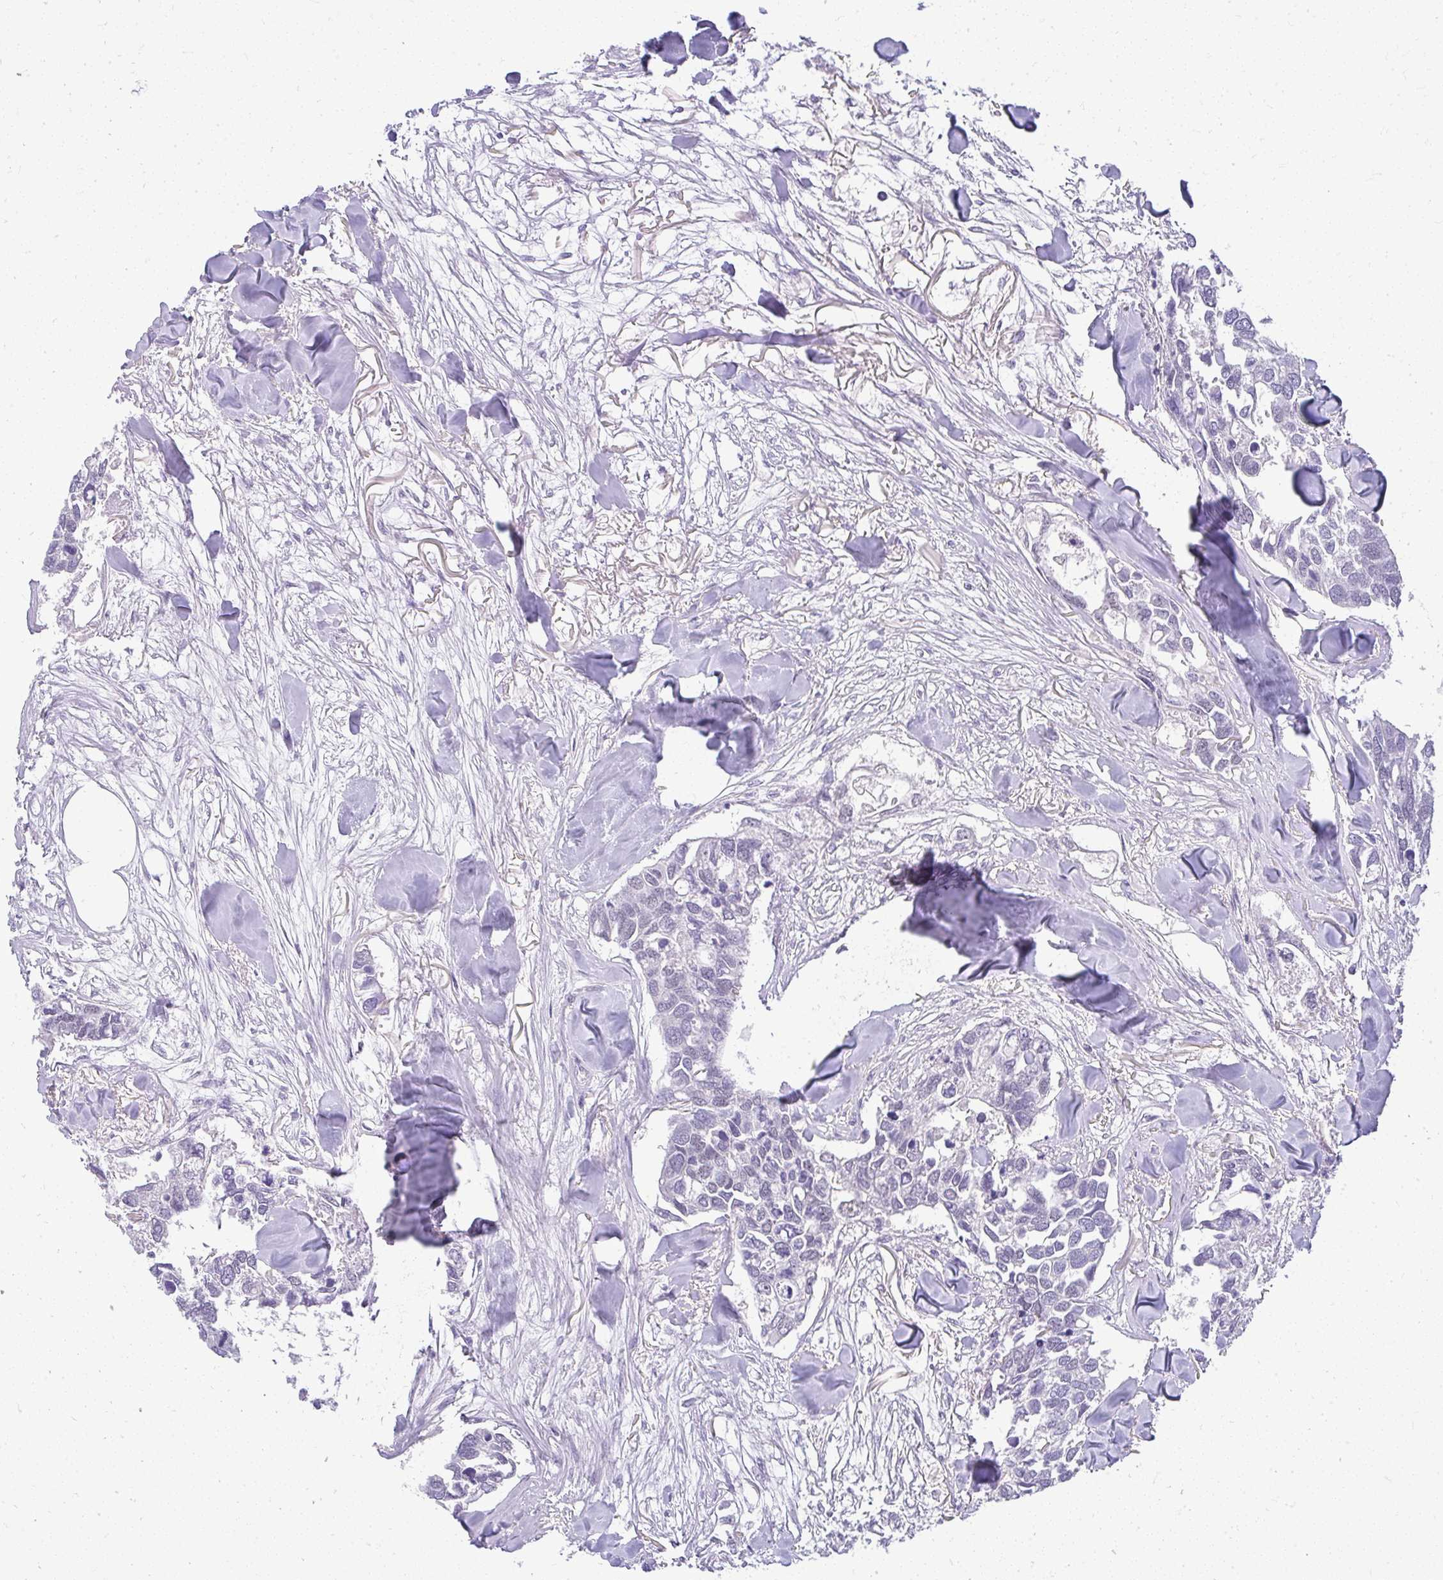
{"staining": {"intensity": "negative", "quantity": "none", "location": "none"}, "tissue": "breast cancer", "cell_type": "Tumor cells", "image_type": "cancer", "snomed": [{"axis": "morphology", "description": "Duct carcinoma"}, {"axis": "topography", "description": "Breast"}], "caption": "DAB immunohistochemical staining of breast cancer (infiltrating ductal carcinoma) displays no significant positivity in tumor cells.", "gene": "TEX33", "patient": {"sex": "female", "age": 83}}